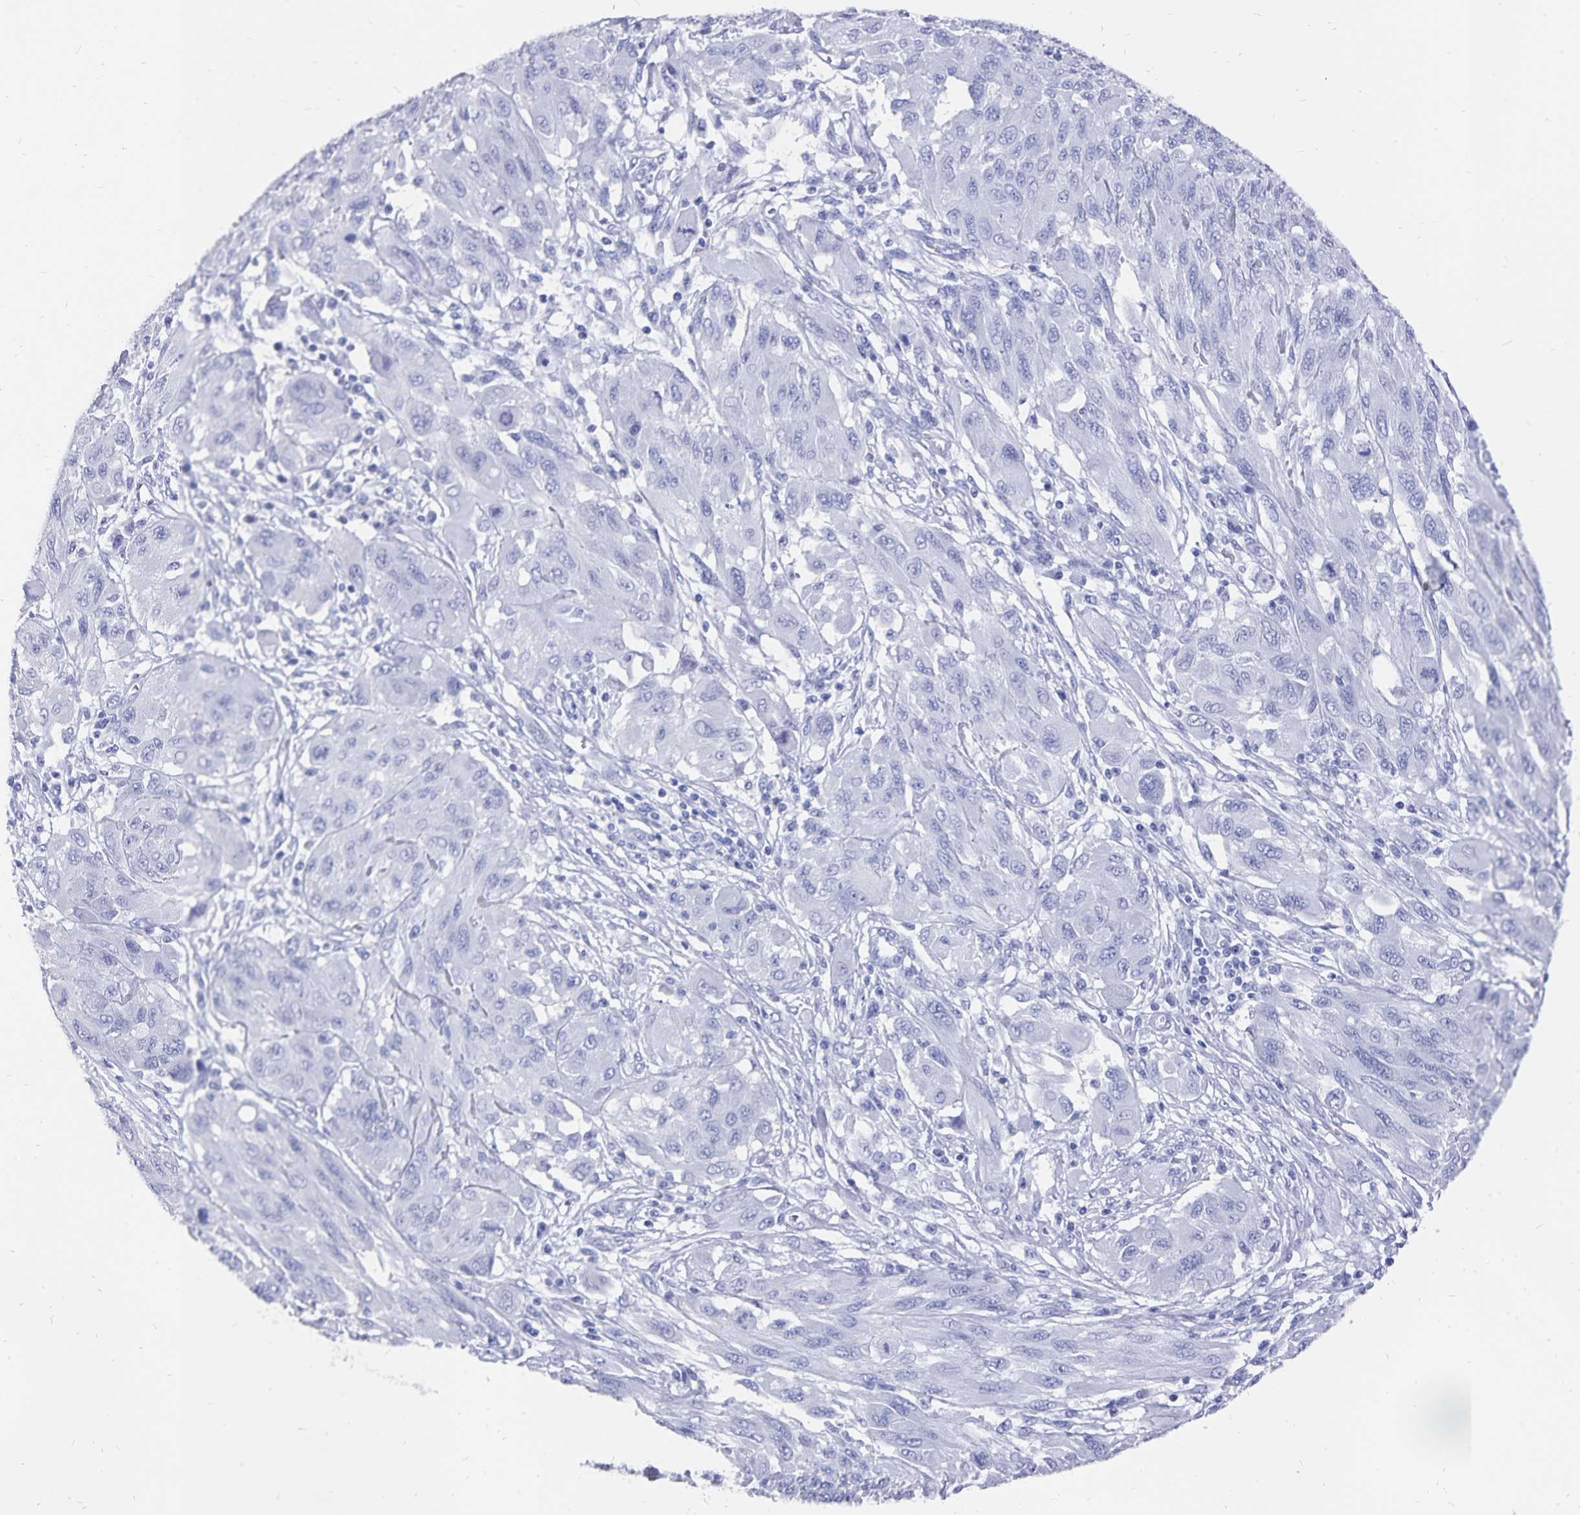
{"staining": {"intensity": "negative", "quantity": "none", "location": "none"}, "tissue": "melanoma", "cell_type": "Tumor cells", "image_type": "cancer", "snomed": [{"axis": "morphology", "description": "Malignant melanoma, NOS"}, {"axis": "topography", "description": "Skin"}], "caption": "Immunohistochemistry (IHC) of melanoma reveals no staining in tumor cells. Nuclei are stained in blue.", "gene": "ADH1A", "patient": {"sex": "female", "age": 91}}